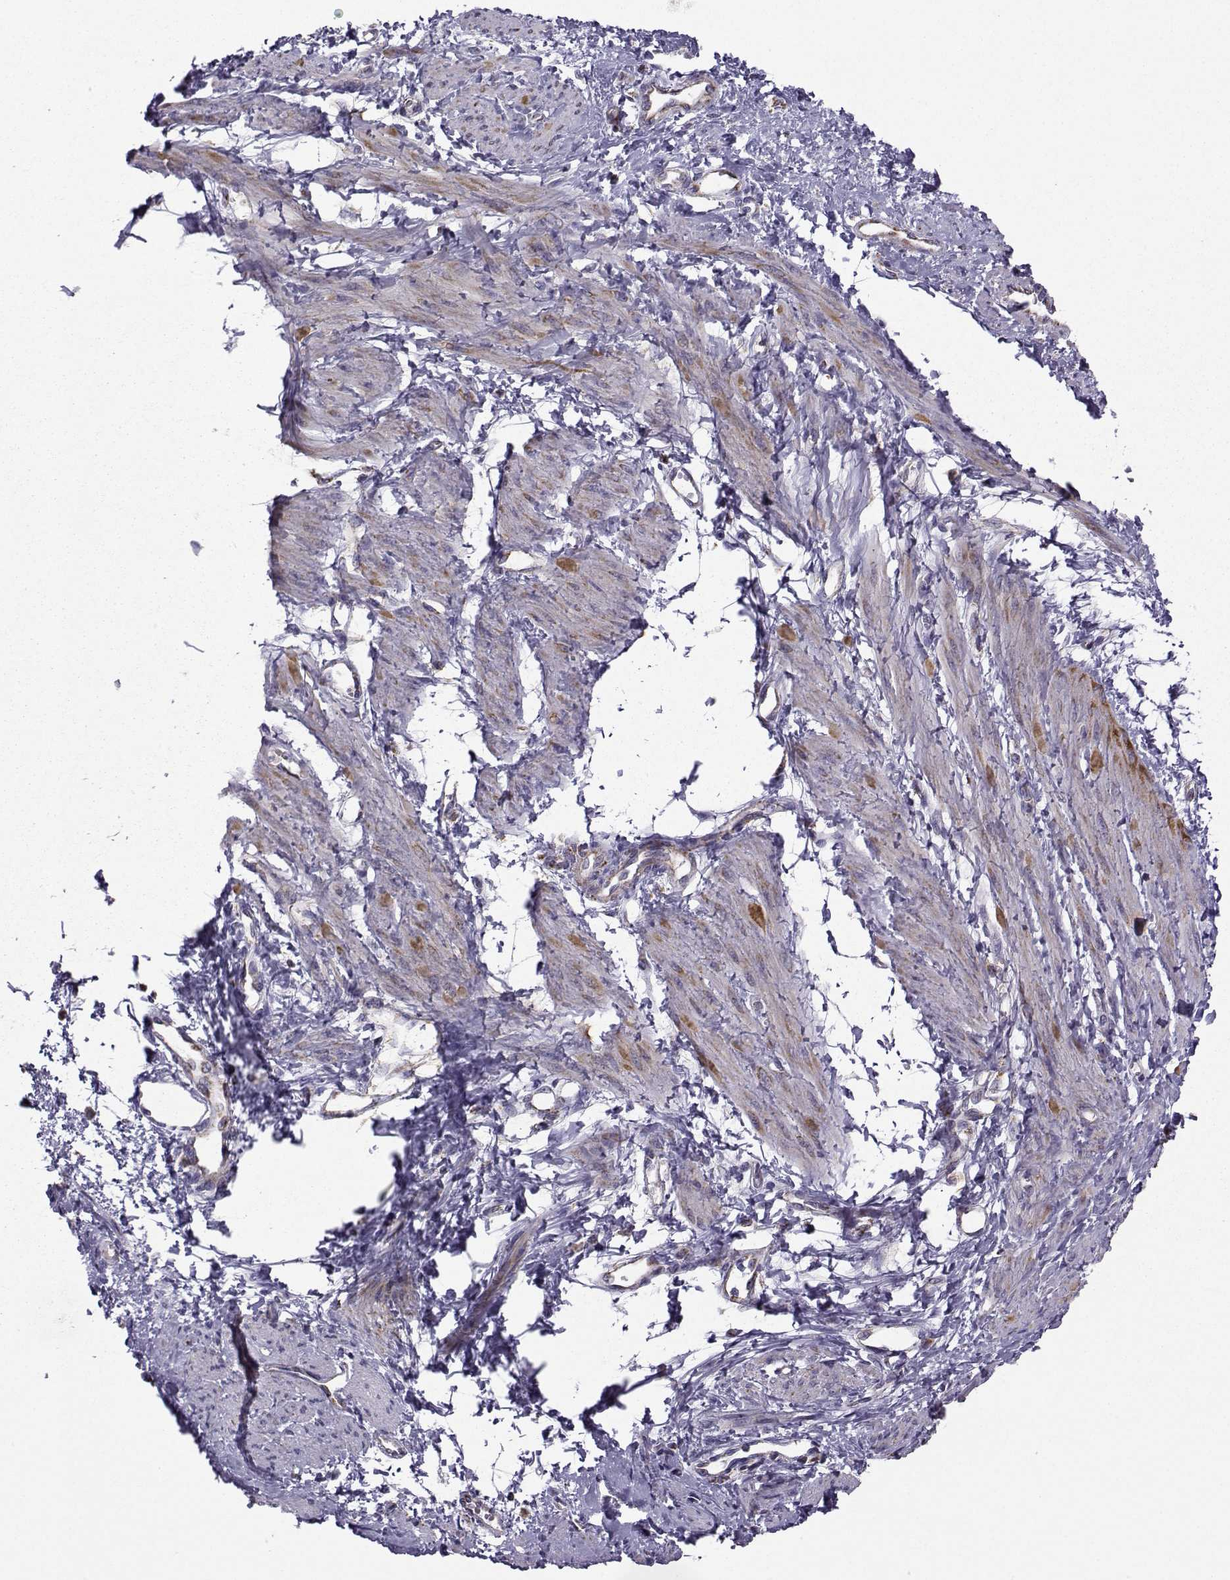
{"staining": {"intensity": "strong", "quantity": "<25%", "location": "cytoplasmic/membranous"}, "tissue": "smooth muscle", "cell_type": "Smooth muscle cells", "image_type": "normal", "snomed": [{"axis": "morphology", "description": "Normal tissue, NOS"}, {"axis": "topography", "description": "Smooth muscle"}, {"axis": "topography", "description": "Uterus"}], "caption": "Brown immunohistochemical staining in benign human smooth muscle reveals strong cytoplasmic/membranous expression in approximately <25% of smooth muscle cells.", "gene": "NECAB3", "patient": {"sex": "female", "age": 39}}